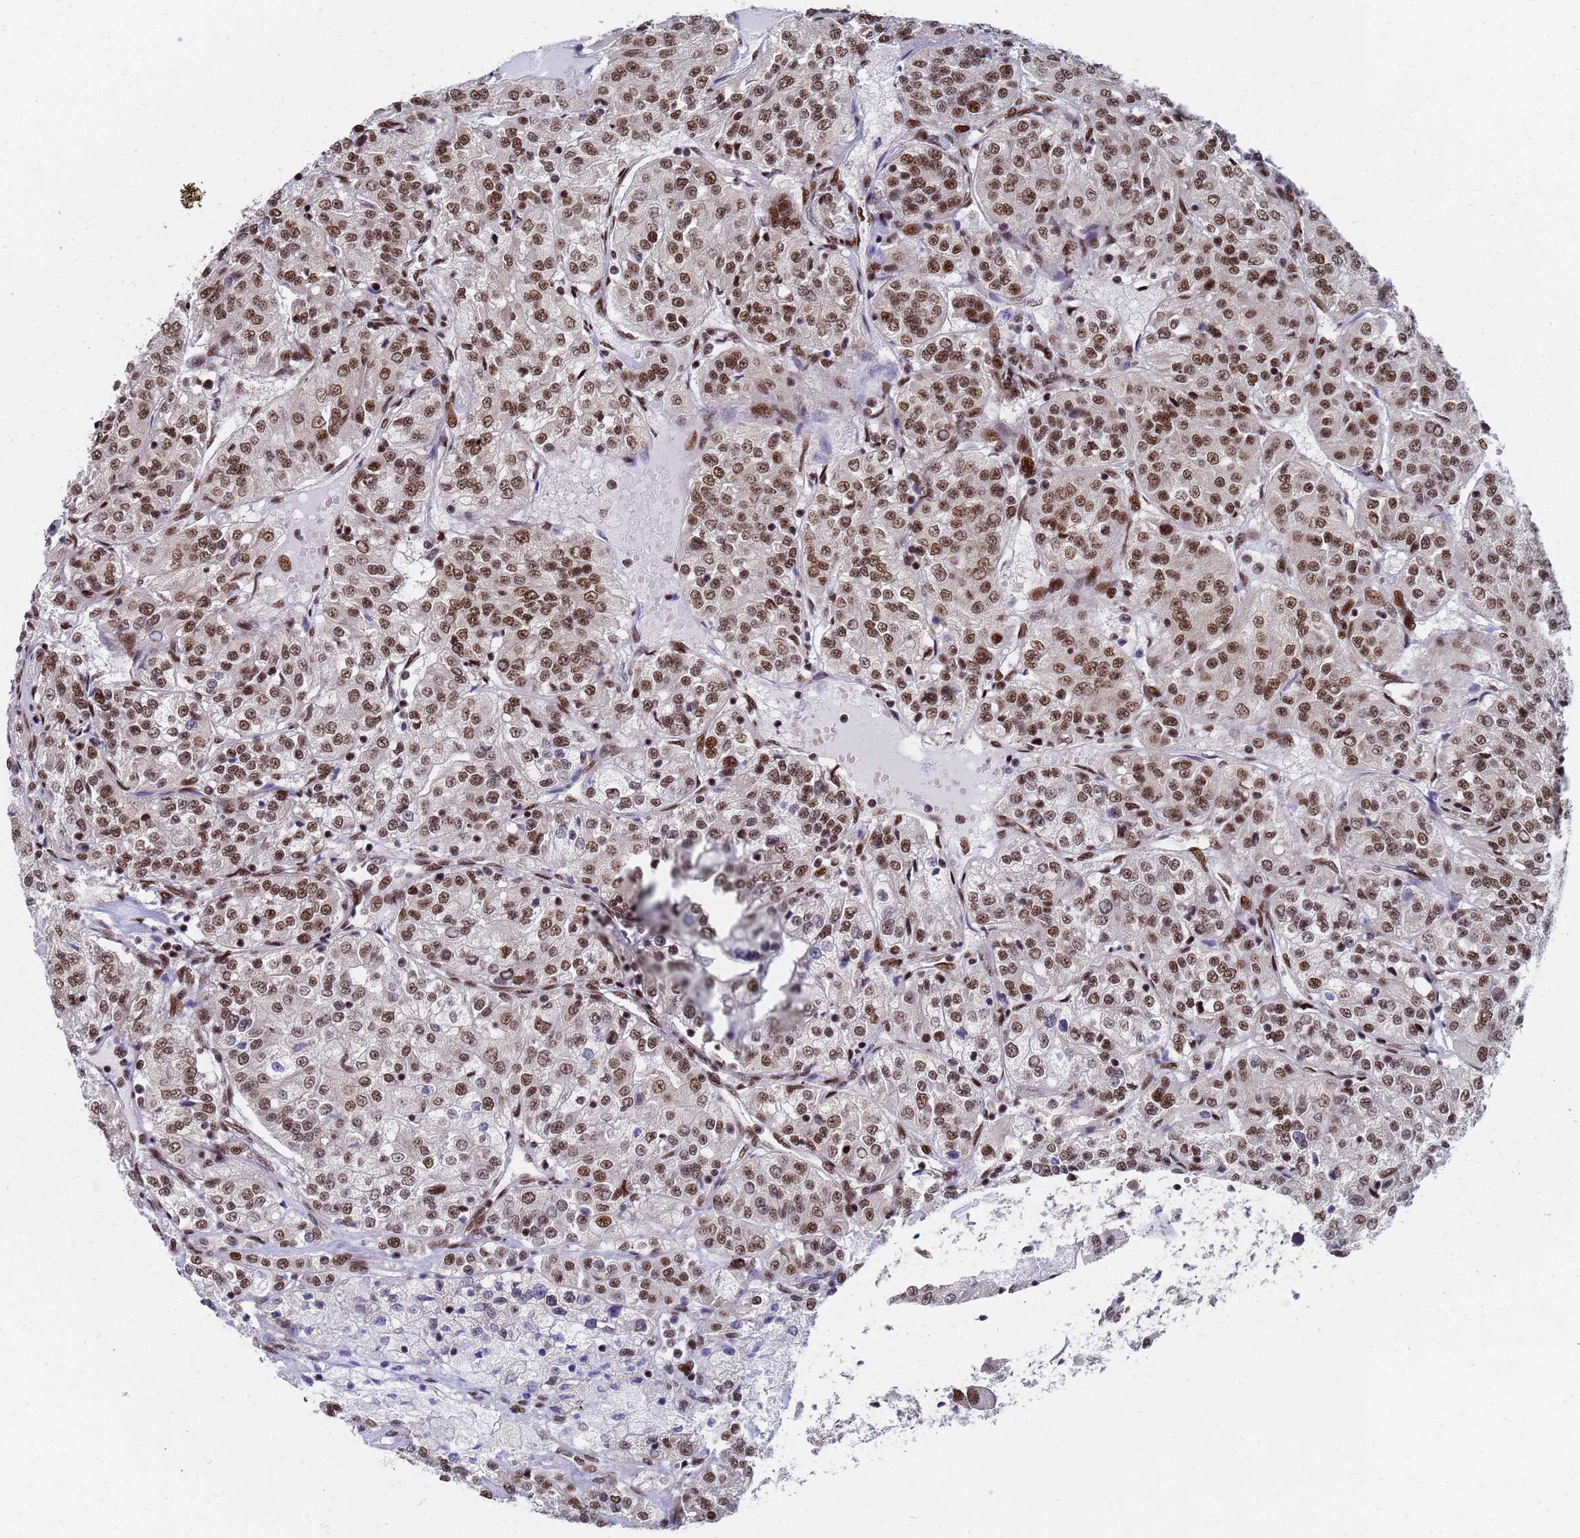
{"staining": {"intensity": "moderate", "quantity": ">75%", "location": "nuclear"}, "tissue": "renal cancer", "cell_type": "Tumor cells", "image_type": "cancer", "snomed": [{"axis": "morphology", "description": "Adenocarcinoma, NOS"}, {"axis": "topography", "description": "Kidney"}], "caption": "A brown stain shows moderate nuclear staining of a protein in renal cancer tumor cells.", "gene": "AP5Z1", "patient": {"sex": "female", "age": 63}}